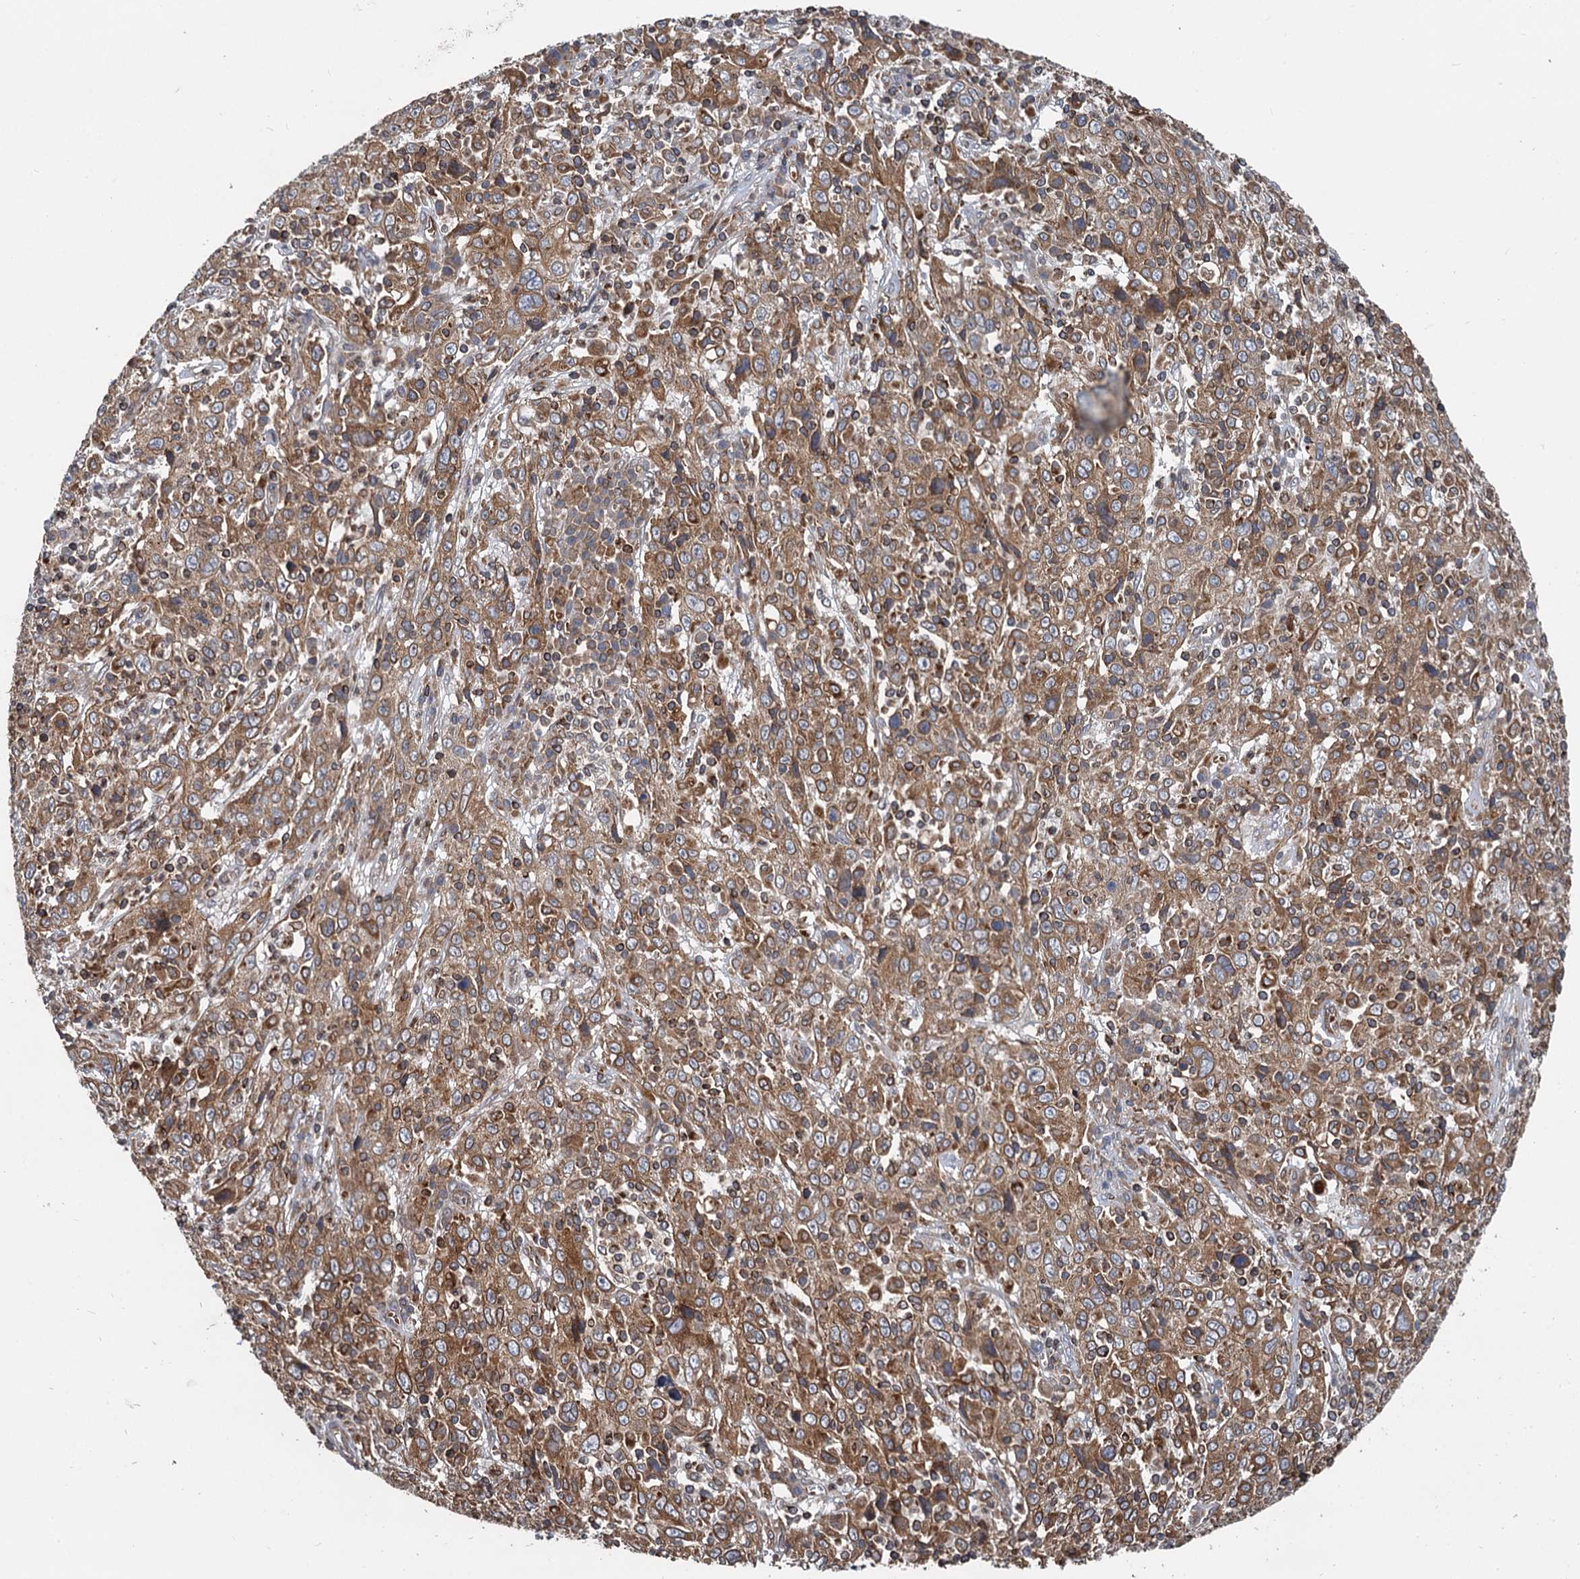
{"staining": {"intensity": "moderate", "quantity": ">75%", "location": "cytoplasmic/membranous"}, "tissue": "cervical cancer", "cell_type": "Tumor cells", "image_type": "cancer", "snomed": [{"axis": "morphology", "description": "Squamous cell carcinoma, NOS"}, {"axis": "topography", "description": "Cervix"}], "caption": "Immunohistochemistry image of neoplastic tissue: cervical cancer (squamous cell carcinoma) stained using immunohistochemistry displays medium levels of moderate protein expression localized specifically in the cytoplasmic/membranous of tumor cells, appearing as a cytoplasmic/membranous brown color.", "gene": "STIM1", "patient": {"sex": "female", "age": 46}}